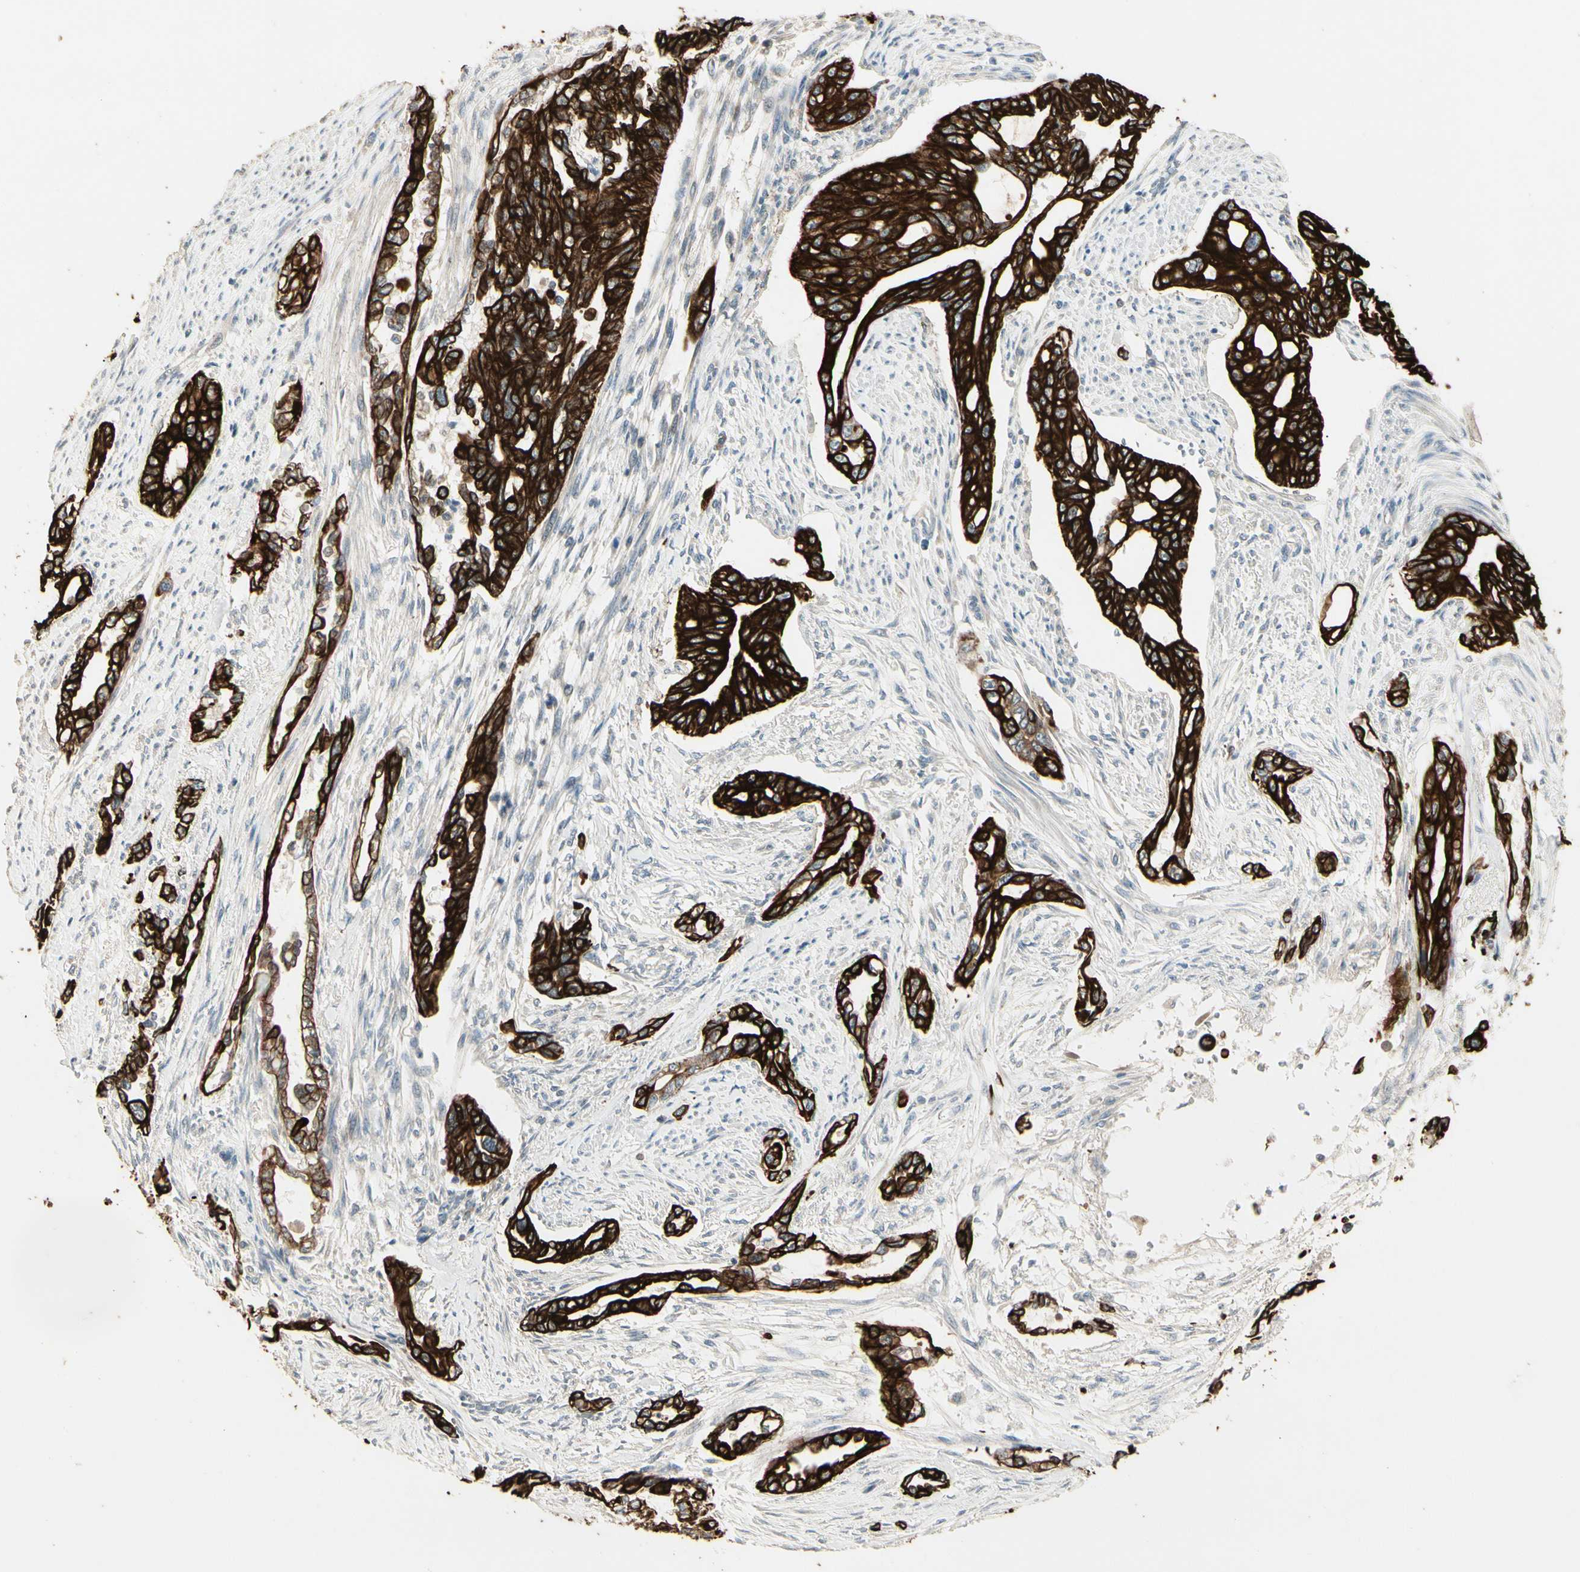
{"staining": {"intensity": "strong", "quantity": ">75%", "location": "cytoplasmic/membranous"}, "tissue": "pancreatic cancer", "cell_type": "Tumor cells", "image_type": "cancer", "snomed": [{"axis": "morphology", "description": "Normal tissue, NOS"}, {"axis": "topography", "description": "Pancreas"}], "caption": "Pancreatic cancer stained with IHC demonstrates strong cytoplasmic/membranous expression in approximately >75% of tumor cells. The protein is stained brown, and the nuclei are stained in blue (DAB IHC with brightfield microscopy, high magnification).", "gene": "SKIL", "patient": {"sex": "male", "age": 42}}